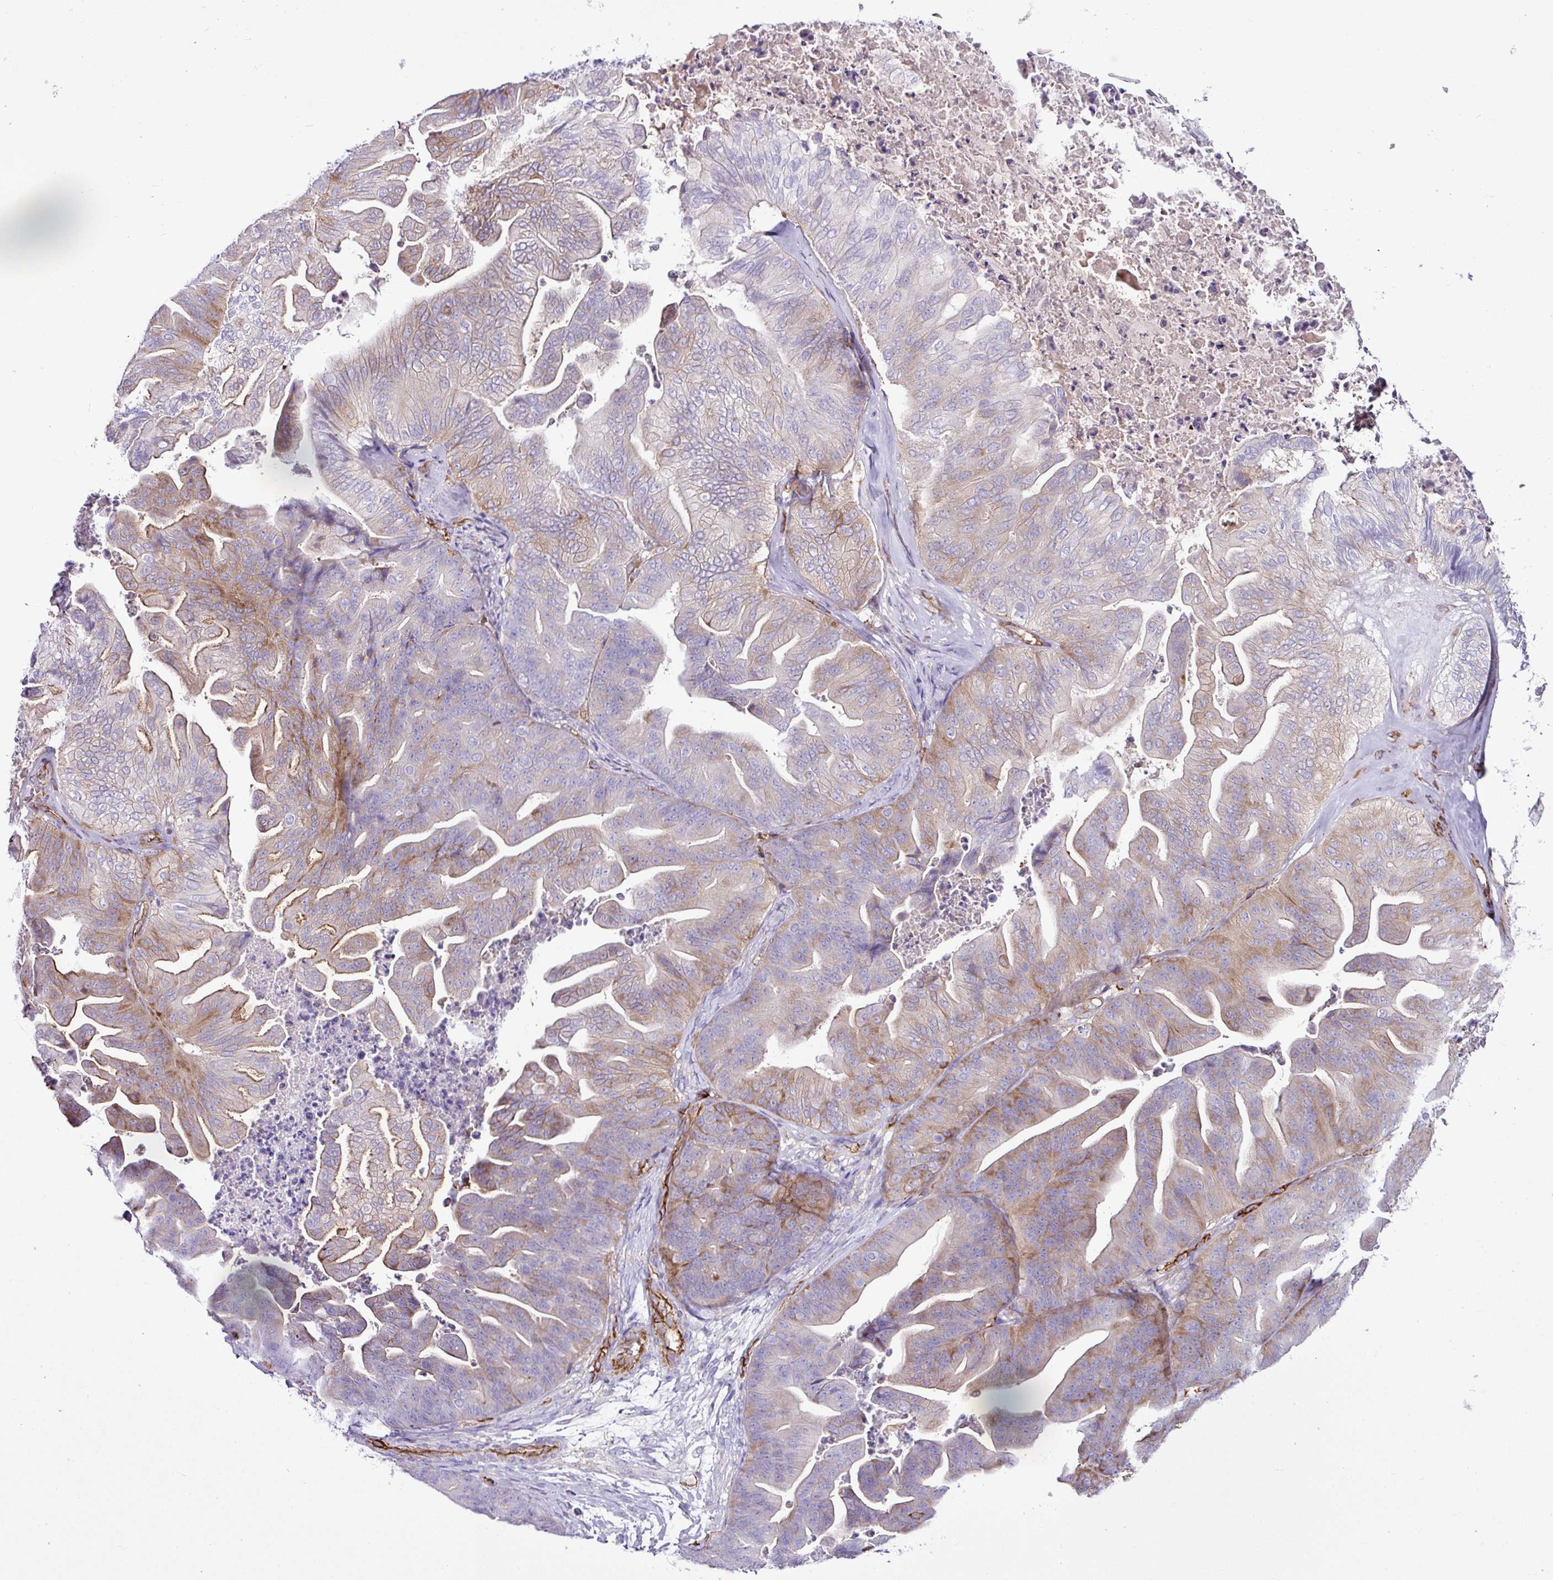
{"staining": {"intensity": "moderate", "quantity": "25%-75%", "location": "cytoplasmic/membranous"}, "tissue": "ovarian cancer", "cell_type": "Tumor cells", "image_type": "cancer", "snomed": [{"axis": "morphology", "description": "Cystadenocarcinoma, mucinous, NOS"}, {"axis": "topography", "description": "Ovary"}], "caption": "This is a micrograph of immunohistochemistry staining of mucinous cystadenocarcinoma (ovarian), which shows moderate positivity in the cytoplasmic/membranous of tumor cells.", "gene": "EME2", "patient": {"sex": "female", "age": 67}}